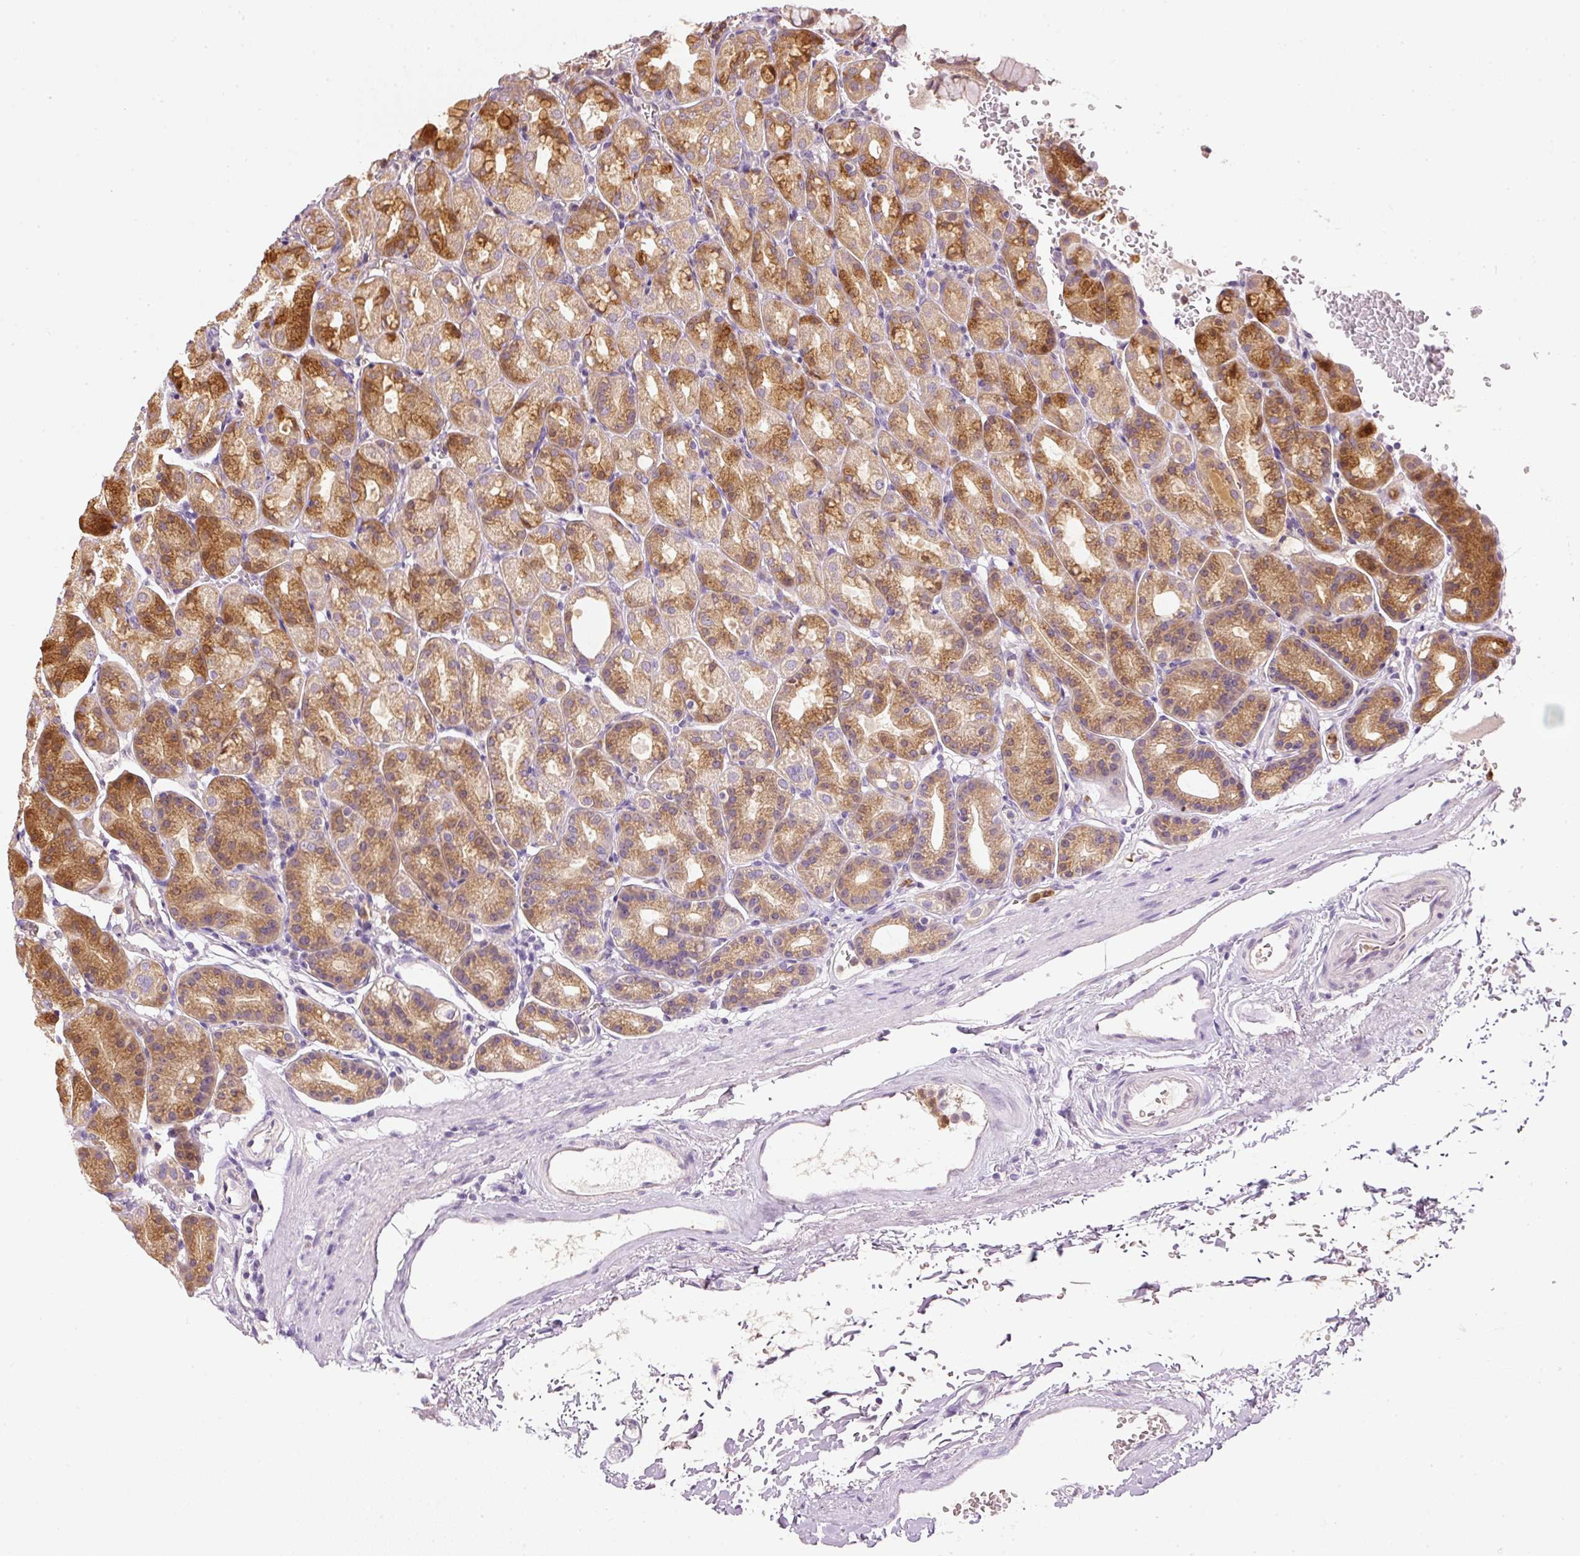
{"staining": {"intensity": "moderate", "quantity": "25%-75%", "location": "cytoplasmic/membranous"}, "tissue": "stomach", "cell_type": "Glandular cells", "image_type": "normal", "snomed": [{"axis": "morphology", "description": "Normal tissue, NOS"}, {"axis": "topography", "description": "Stomach, upper"}], "caption": "A brown stain highlights moderate cytoplasmic/membranous staining of a protein in glandular cells of normal stomach.", "gene": "CTTNBP2", "patient": {"sex": "female", "age": 81}}